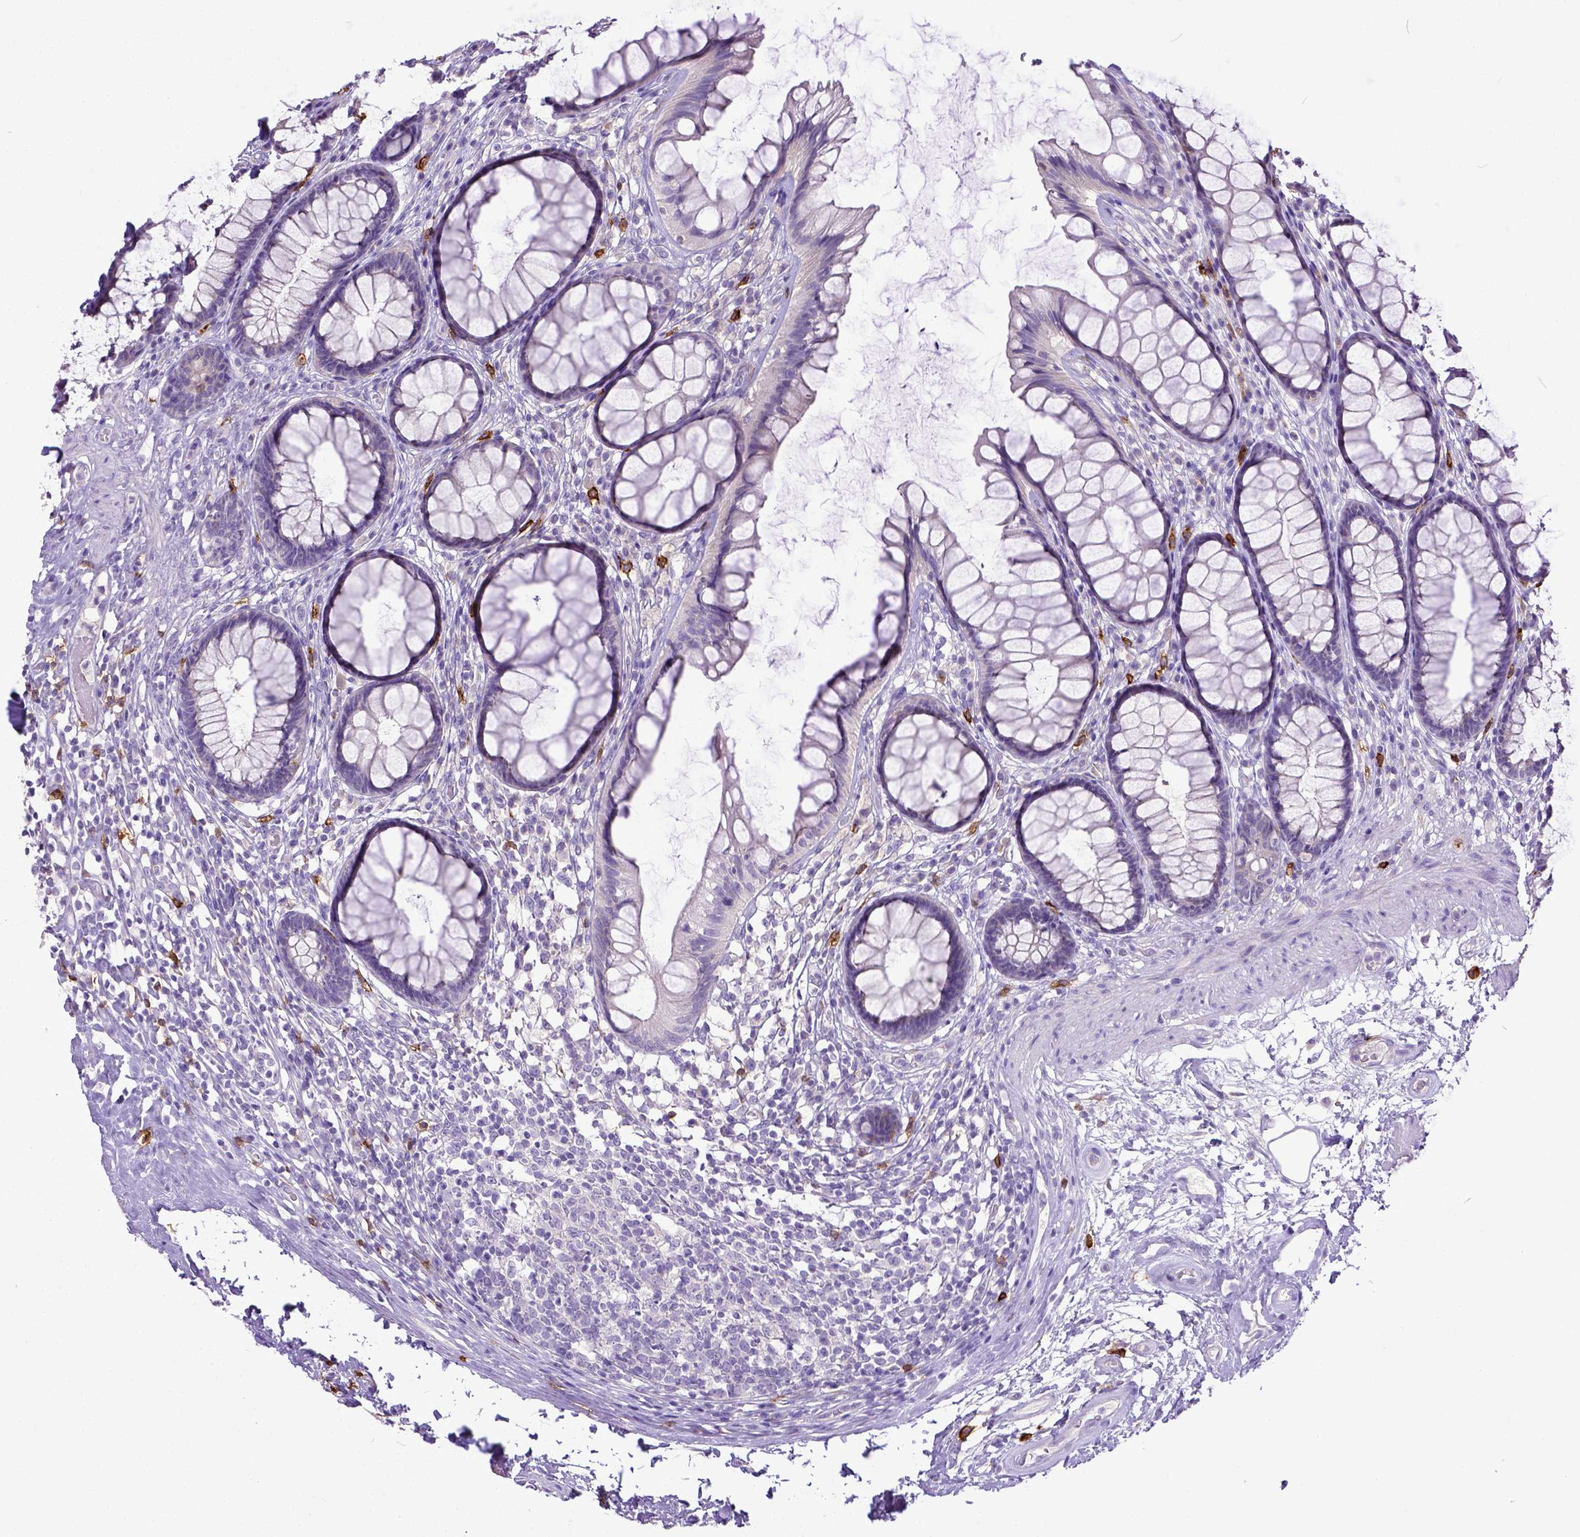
{"staining": {"intensity": "negative", "quantity": "none", "location": "none"}, "tissue": "rectum", "cell_type": "Glandular cells", "image_type": "normal", "snomed": [{"axis": "morphology", "description": "Normal tissue, NOS"}, {"axis": "topography", "description": "Rectum"}], "caption": "Protein analysis of benign rectum shows no significant positivity in glandular cells.", "gene": "KIT", "patient": {"sex": "male", "age": 72}}